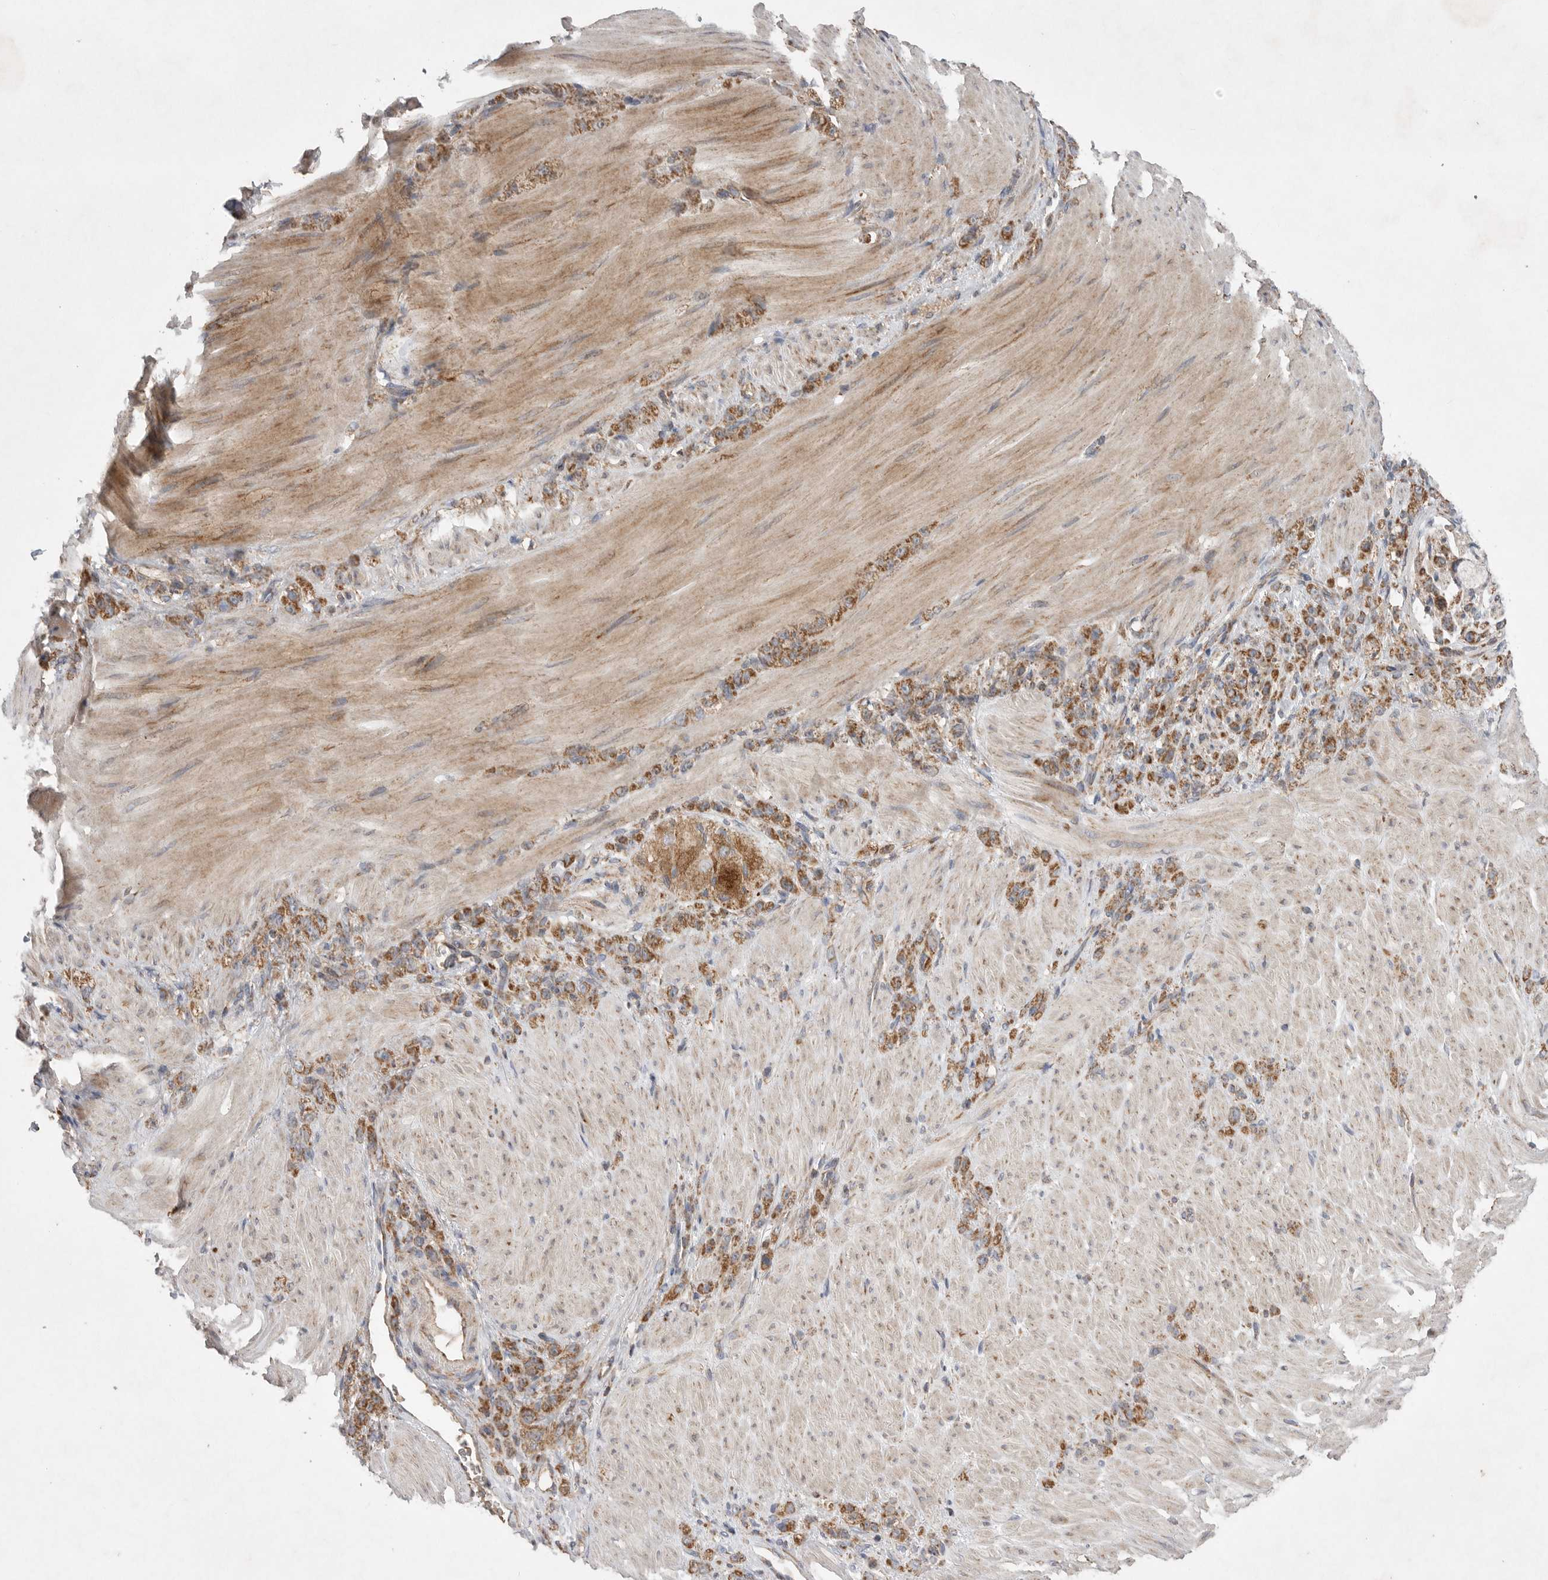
{"staining": {"intensity": "moderate", "quantity": ">75%", "location": "cytoplasmic/membranous"}, "tissue": "stomach cancer", "cell_type": "Tumor cells", "image_type": "cancer", "snomed": [{"axis": "morphology", "description": "Normal tissue, NOS"}, {"axis": "morphology", "description": "Adenocarcinoma, NOS"}, {"axis": "topography", "description": "Stomach"}], "caption": "This histopathology image shows adenocarcinoma (stomach) stained with immunohistochemistry (IHC) to label a protein in brown. The cytoplasmic/membranous of tumor cells show moderate positivity for the protein. Nuclei are counter-stained blue.", "gene": "KIF21B", "patient": {"sex": "male", "age": 82}}